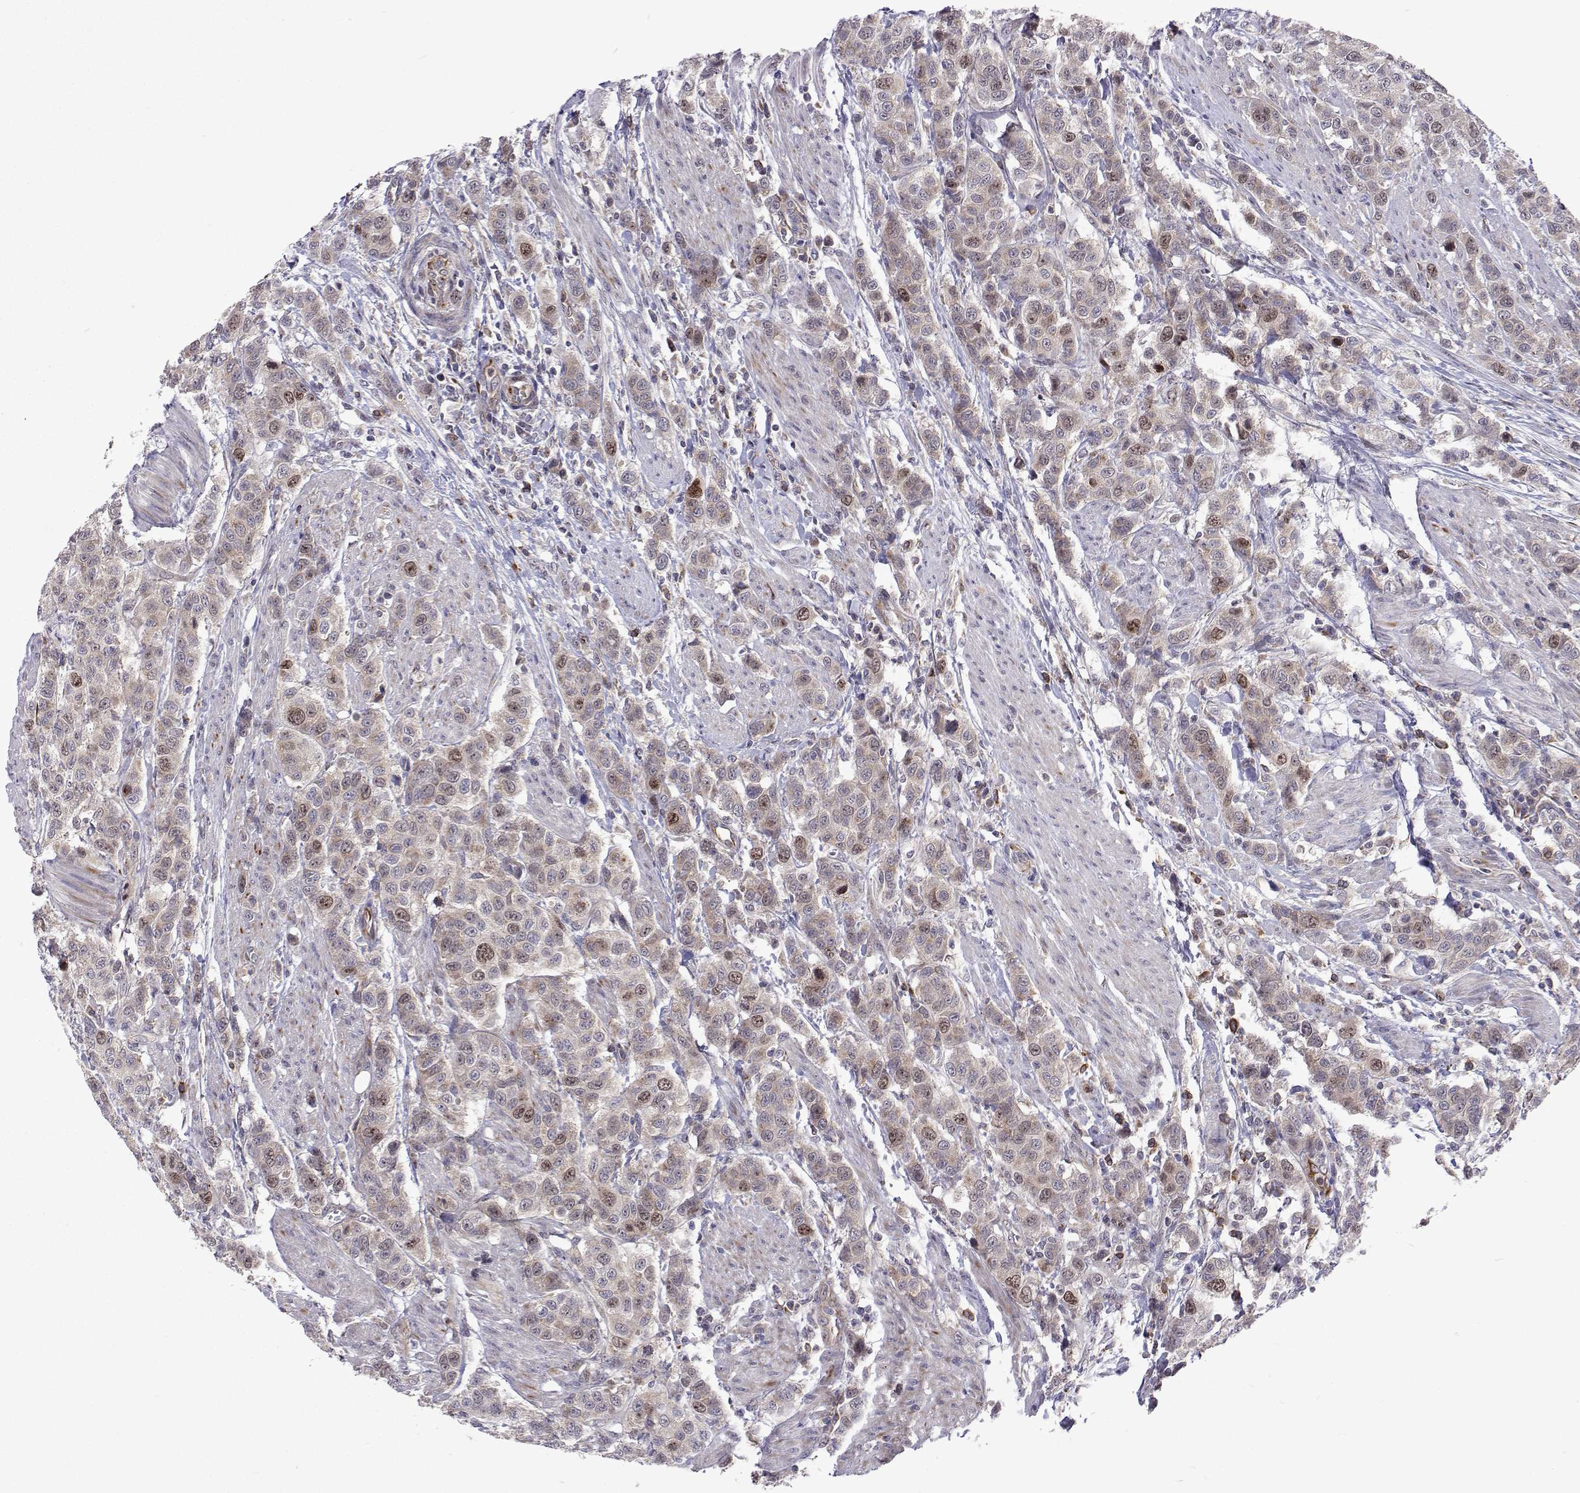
{"staining": {"intensity": "moderate", "quantity": "<25%", "location": "nuclear"}, "tissue": "urothelial cancer", "cell_type": "Tumor cells", "image_type": "cancer", "snomed": [{"axis": "morphology", "description": "Urothelial carcinoma, High grade"}, {"axis": "topography", "description": "Urinary bladder"}], "caption": "The histopathology image reveals immunohistochemical staining of urothelial cancer. There is moderate nuclear expression is seen in about <25% of tumor cells. The protein of interest is shown in brown color, while the nuclei are stained blue.", "gene": "DHTKD1", "patient": {"sex": "female", "age": 58}}